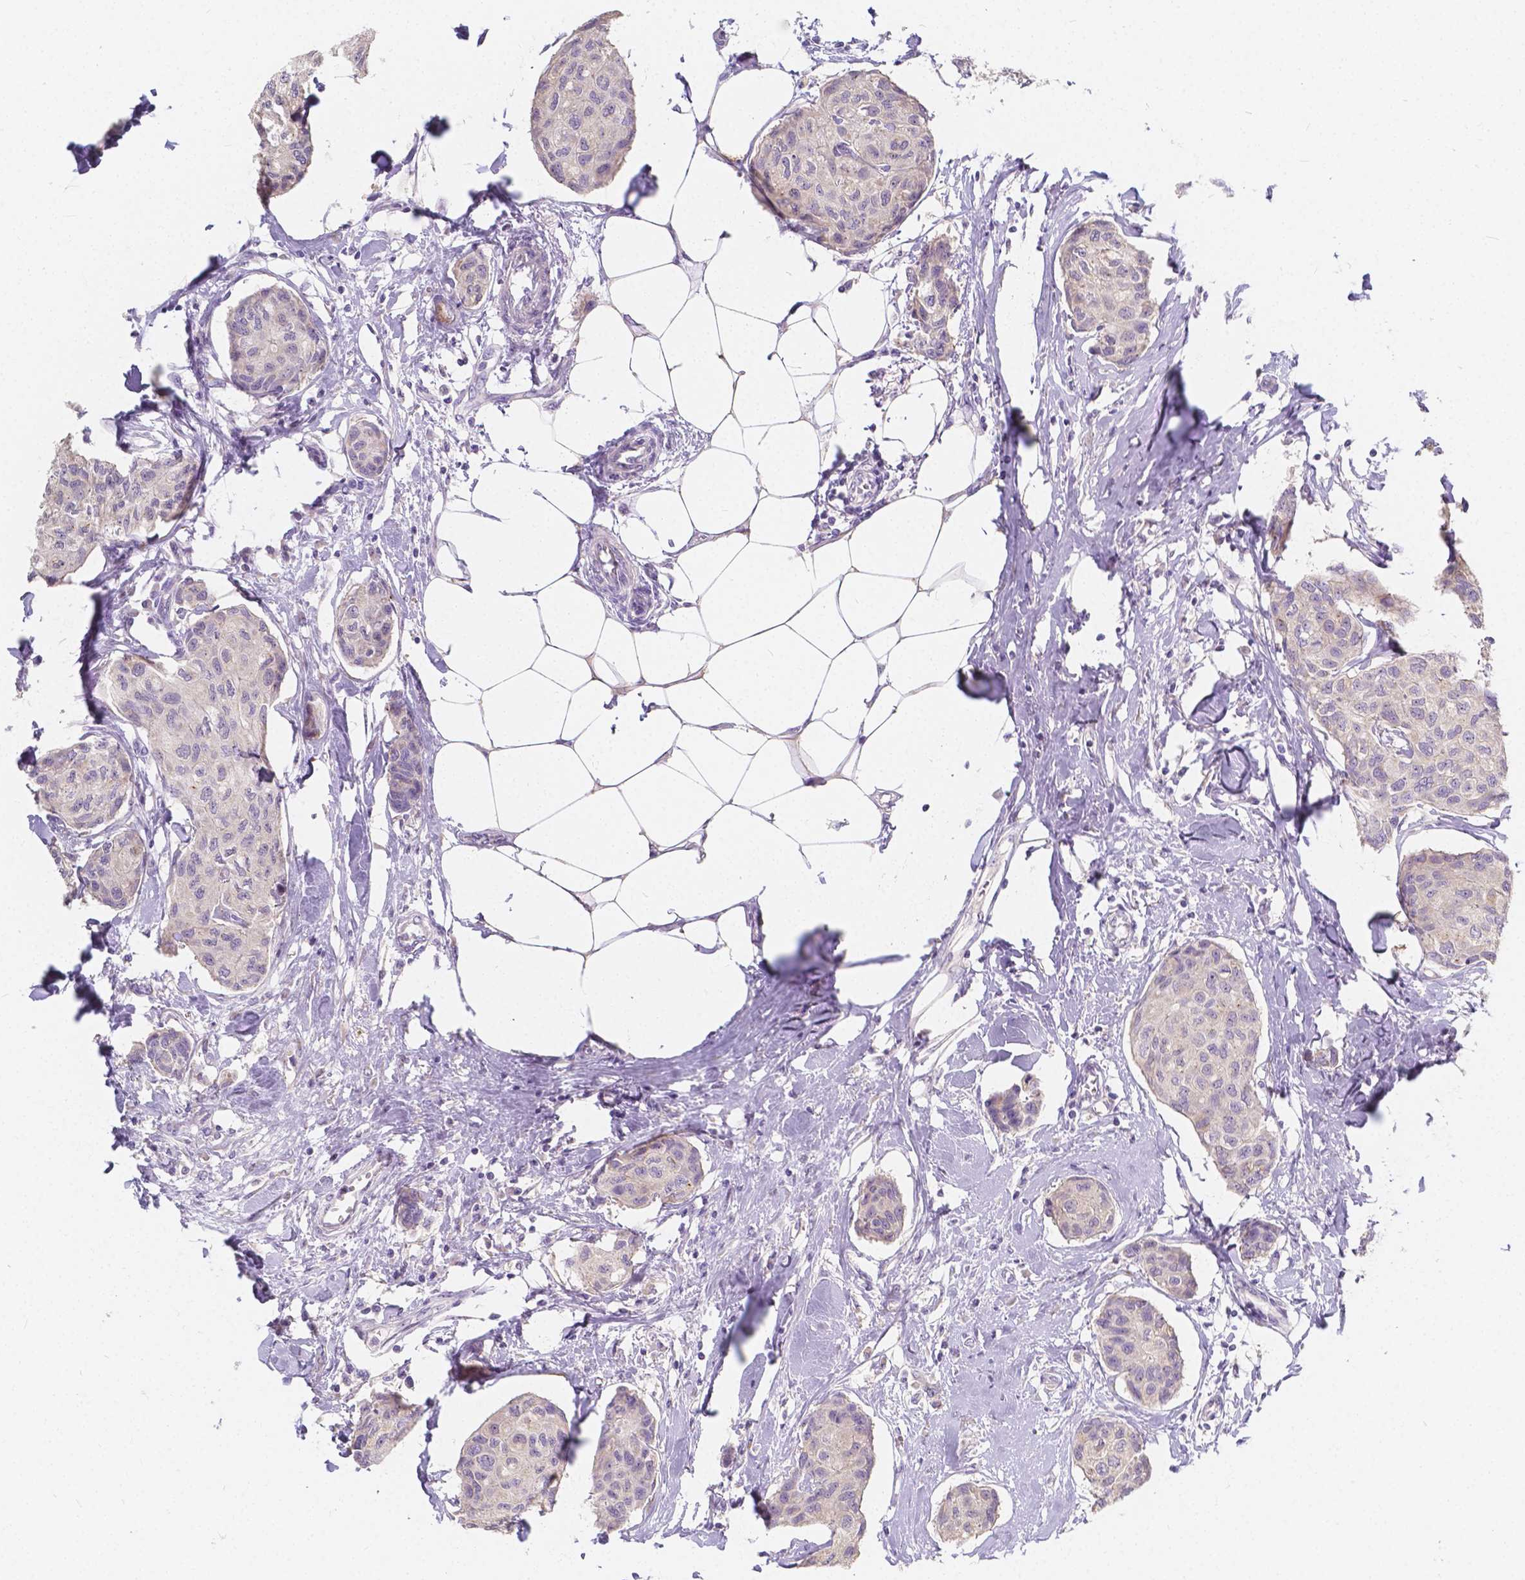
{"staining": {"intensity": "negative", "quantity": "none", "location": "none"}, "tissue": "breast cancer", "cell_type": "Tumor cells", "image_type": "cancer", "snomed": [{"axis": "morphology", "description": "Duct carcinoma"}, {"axis": "topography", "description": "Breast"}], "caption": "Immunohistochemistry photomicrograph of breast cancer (invasive ductal carcinoma) stained for a protein (brown), which reveals no positivity in tumor cells.", "gene": "RNF186", "patient": {"sex": "female", "age": 80}}